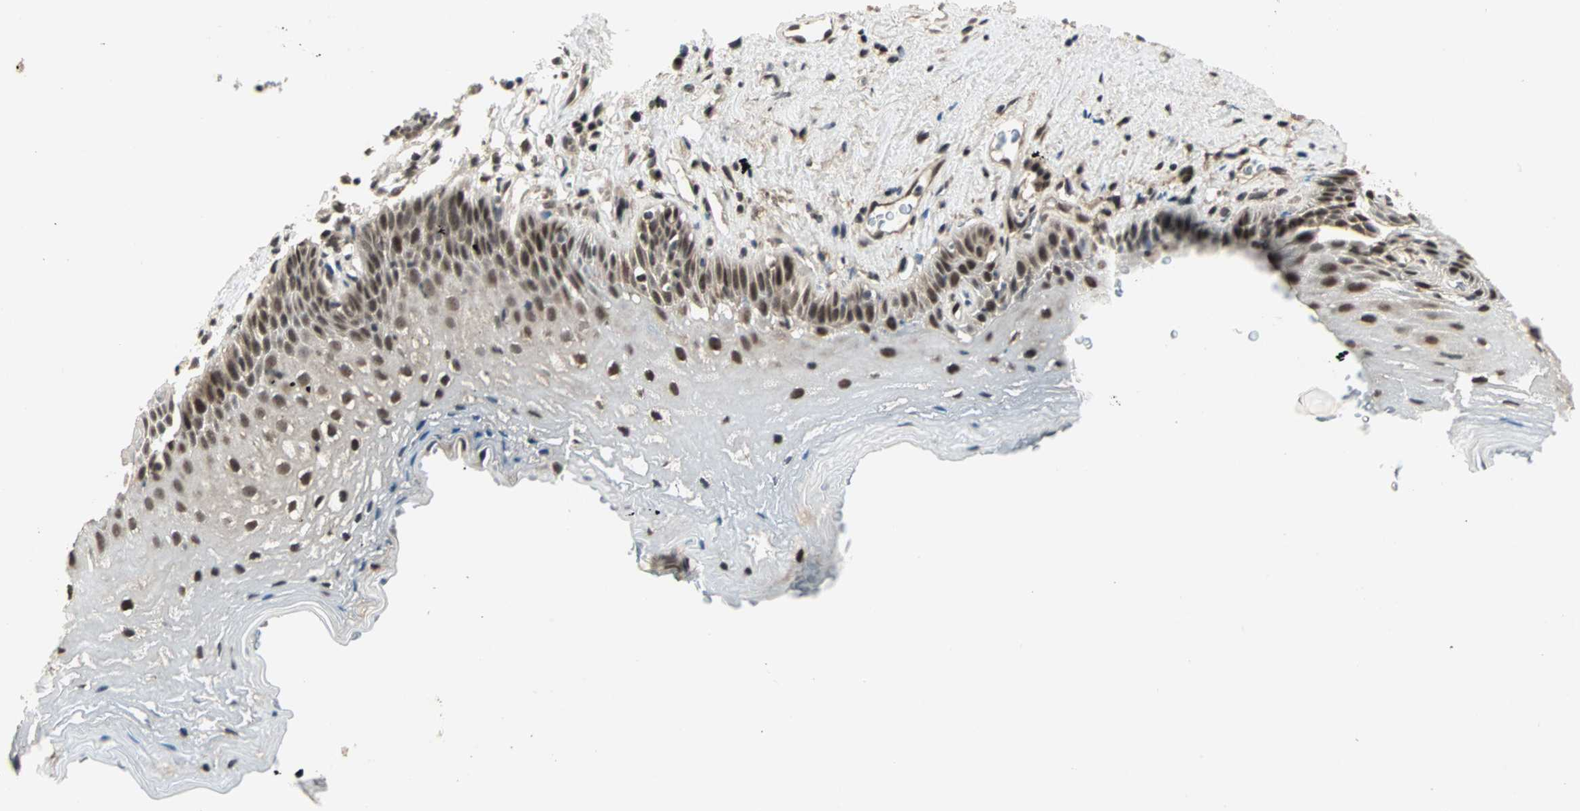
{"staining": {"intensity": "moderate", "quantity": "<25%", "location": "nuclear"}, "tissue": "esophagus", "cell_type": "Squamous epithelial cells", "image_type": "normal", "snomed": [{"axis": "morphology", "description": "Normal tissue, NOS"}, {"axis": "topography", "description": "Esophagus"}], "caption": "Esophagus stained with DAB IHC demonstrates low levels of moderate nuclear positivity in approximately <25% of squamous epithelial cells. The staining was performed using DAB (3,3'-diaminobenzidine) to visualize the protein expression in brown, while the nuclei were stained in blue with hematoxylin (Magnification: 20x).", "gene": "ZNF701", "patient": {"sex": "female", "age": 70}}